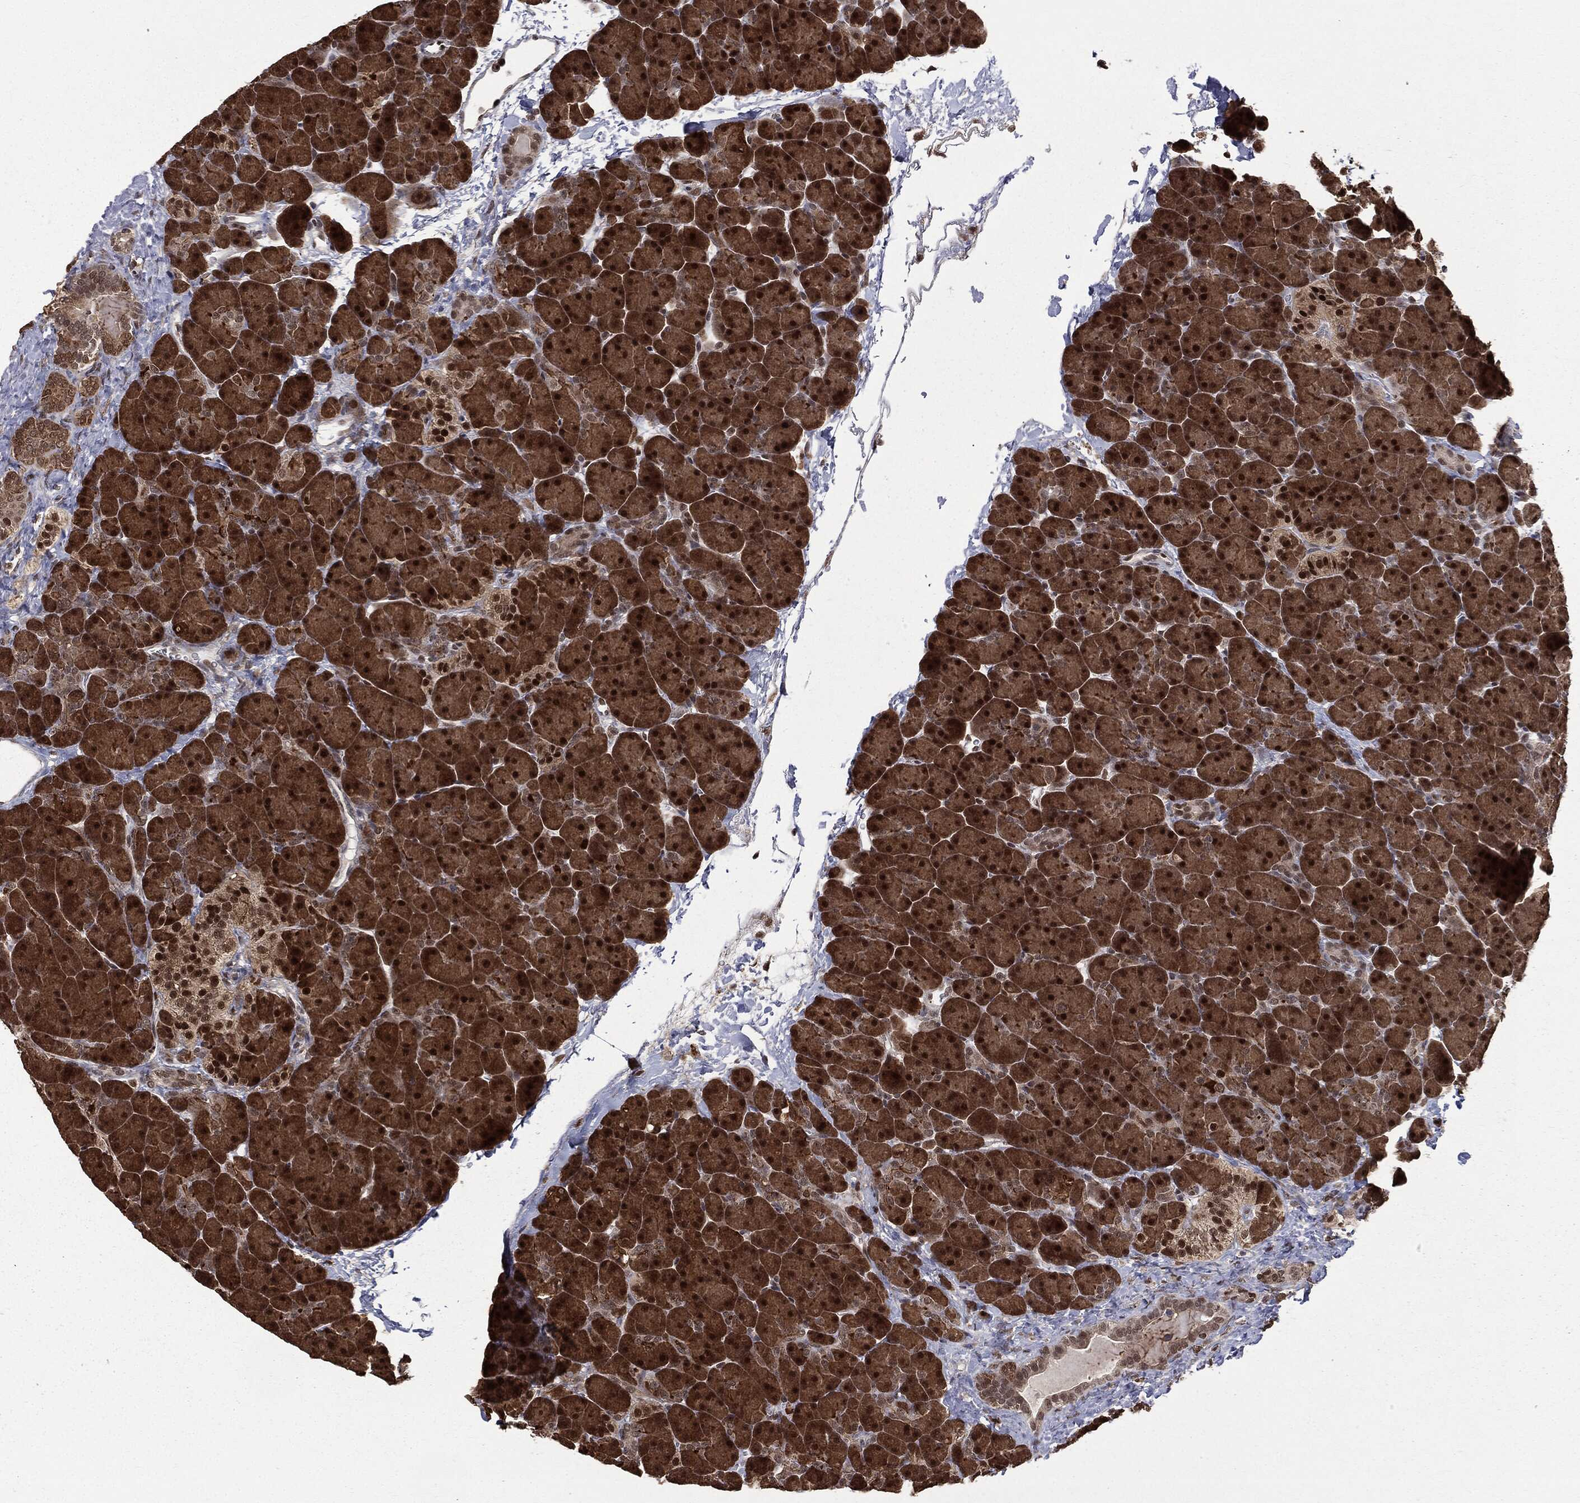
{"staining": {"intensity": "strong", "quantity": ">75%", "location": "cytoplasmic/membranous,nuclear"}, "tissue": "pancreas", "cell_type": "Exocrine glandular cells", "image_type": "normal", "snomed": [{"axis": "morphology", "description": "Normal tissue, NOS"}, {"axis": "topography", "description": "Pancreas"}], "caption": "Immunohistochemistry staining of benign pancreas, which shows high levels of strong cytoplasmic/membranous,nuclear expression in approximately >75% of exocrine glandular cells indicating strong cytoplasmic/membranous,nuclear protein staining. The staining was performed using DAB (brown) for protein detection and nuclei were counterstained in hematoxylin (blue).", "gene": "JMJD6", "patient": {"sex": "female", "age": 44}}